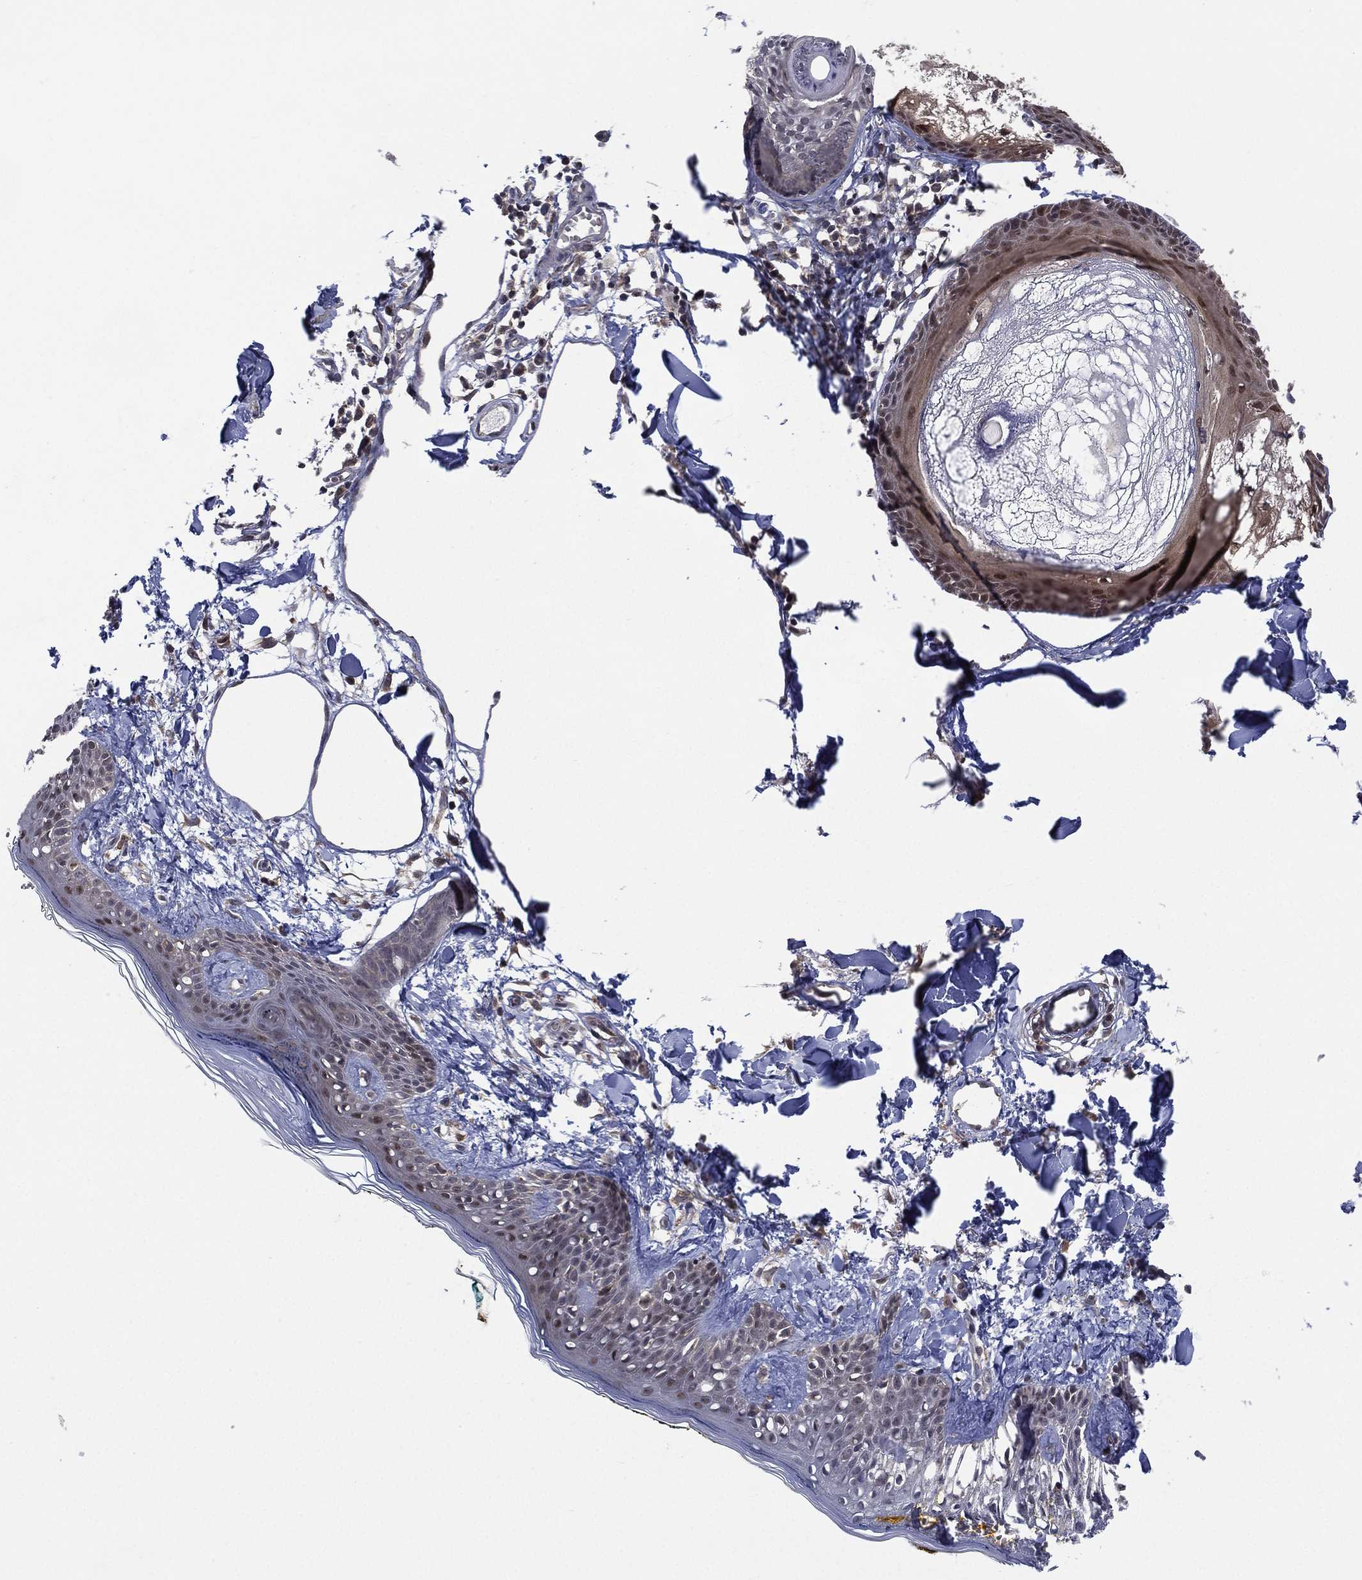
{"staining": {"intensity": "weak", "quantity": ">75%", "location": "cytoplasmic/membranous"}, "tissue": "skin", "cell_type": "Fibroblasts", "image_type": "normal", "snomed": [{"axis": "morphology", "description": "Normal tissue, NOS"}, {"axis": "topography", "description": "Skin"}], "caption": "High-power microscopy captured an immunohistochemistry photomicrograph of unremarkable skin, revealing weak cytoplasmic/membranous positivity in about >75% of fibroblasts. (DAB IHC with brightfield microscopy, high magnification).", "gene": "SELENOO", "patient": {"sex": "male", "age": 76}}